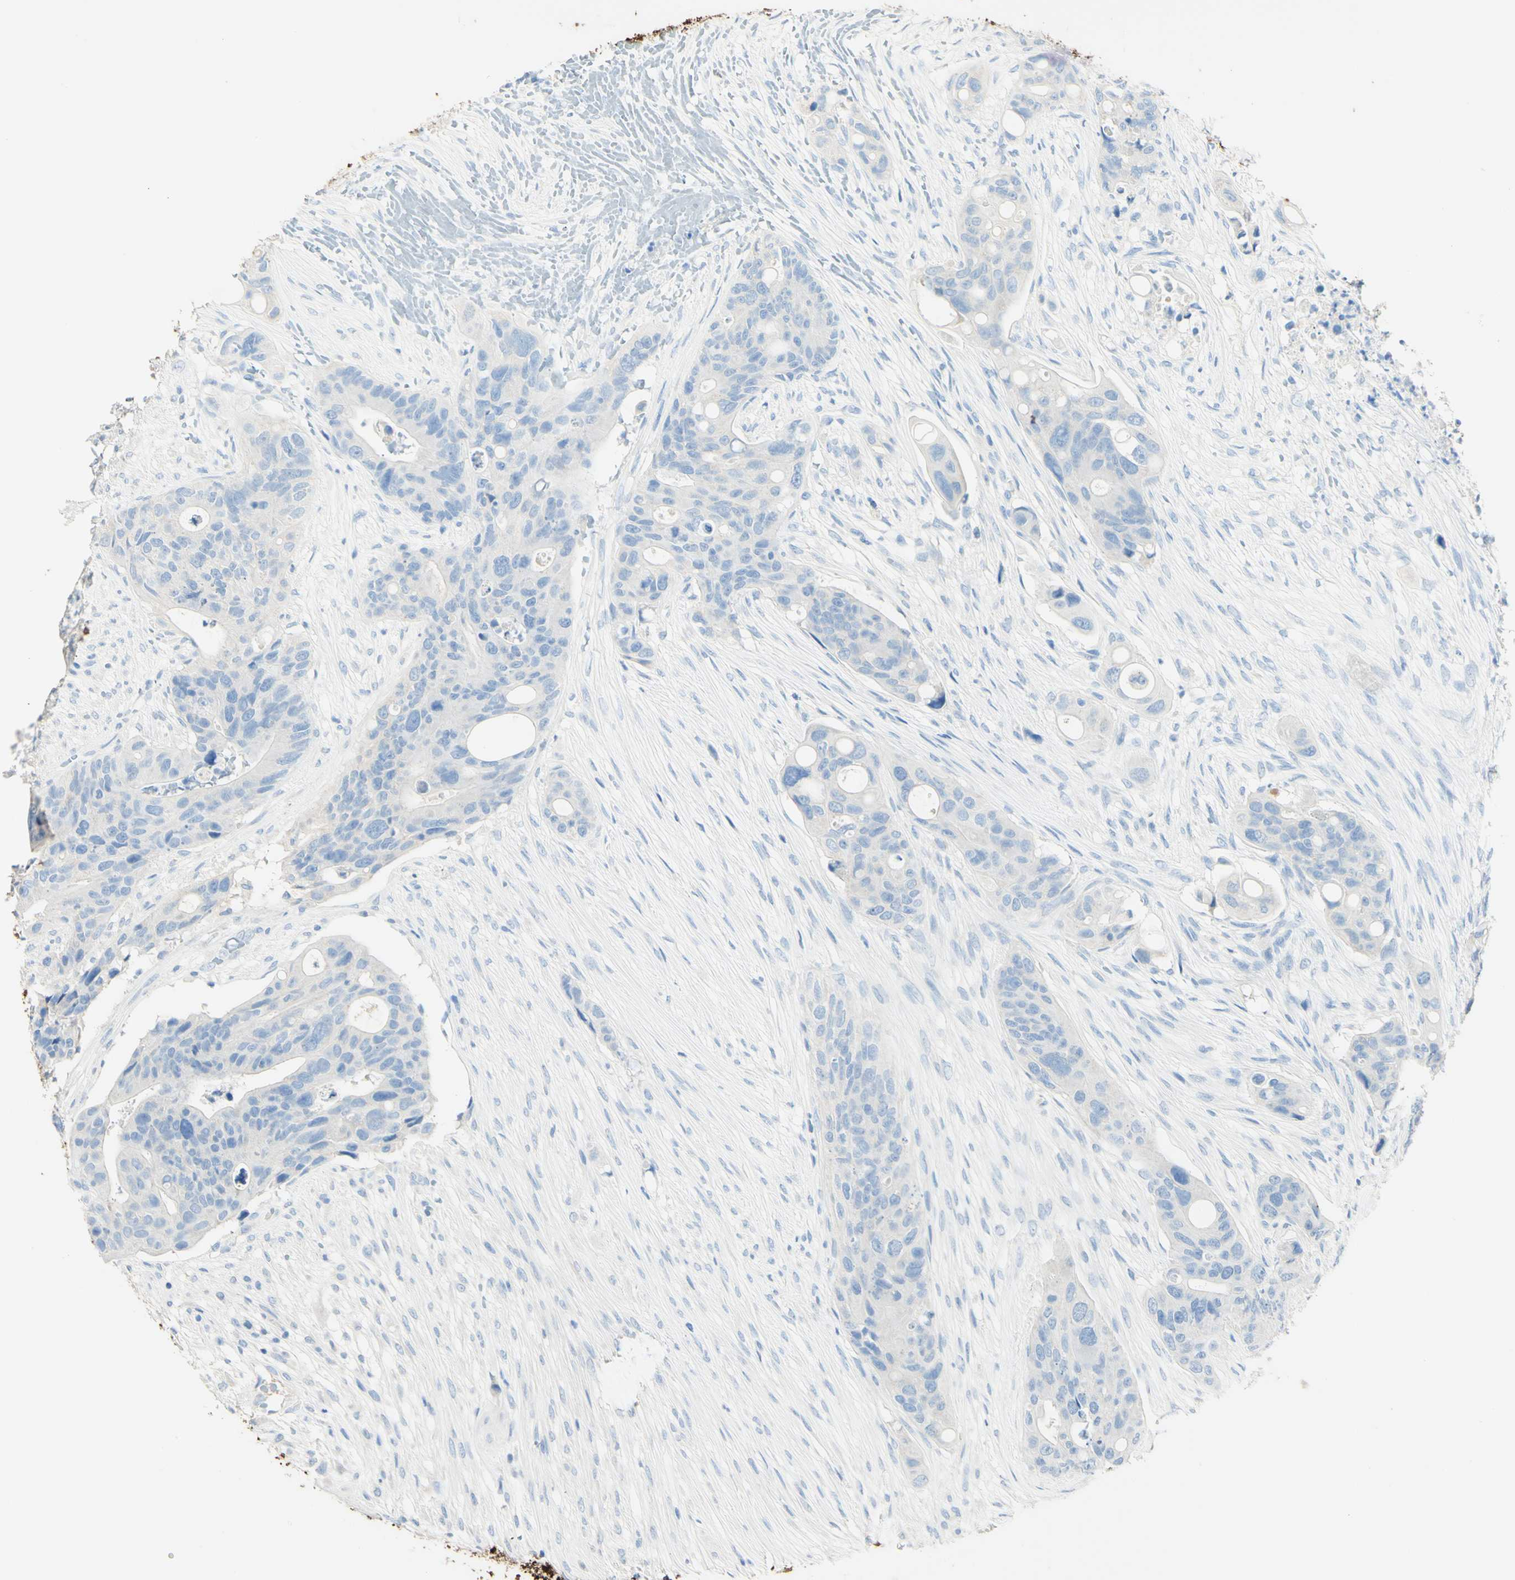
{"staining": {"intensity": "negative", "quantity": "none", "location": "none"}, "tissue": "colorectal cancer", "cell_type": "Tumor cells", "image_type": "cancer", "snomed": [{"axis": "morphology", "description": "Adenocarcinoma, NOS"}, {"axis": "topography", "description": "Colon"}], "caption": "Immunohistochemical staining of adenocarcinoma (colorectal) demonstrates no significant positivity in tumor cells.", "gene": "PIGR", "patient": {"sex": "female", "age": 57}}